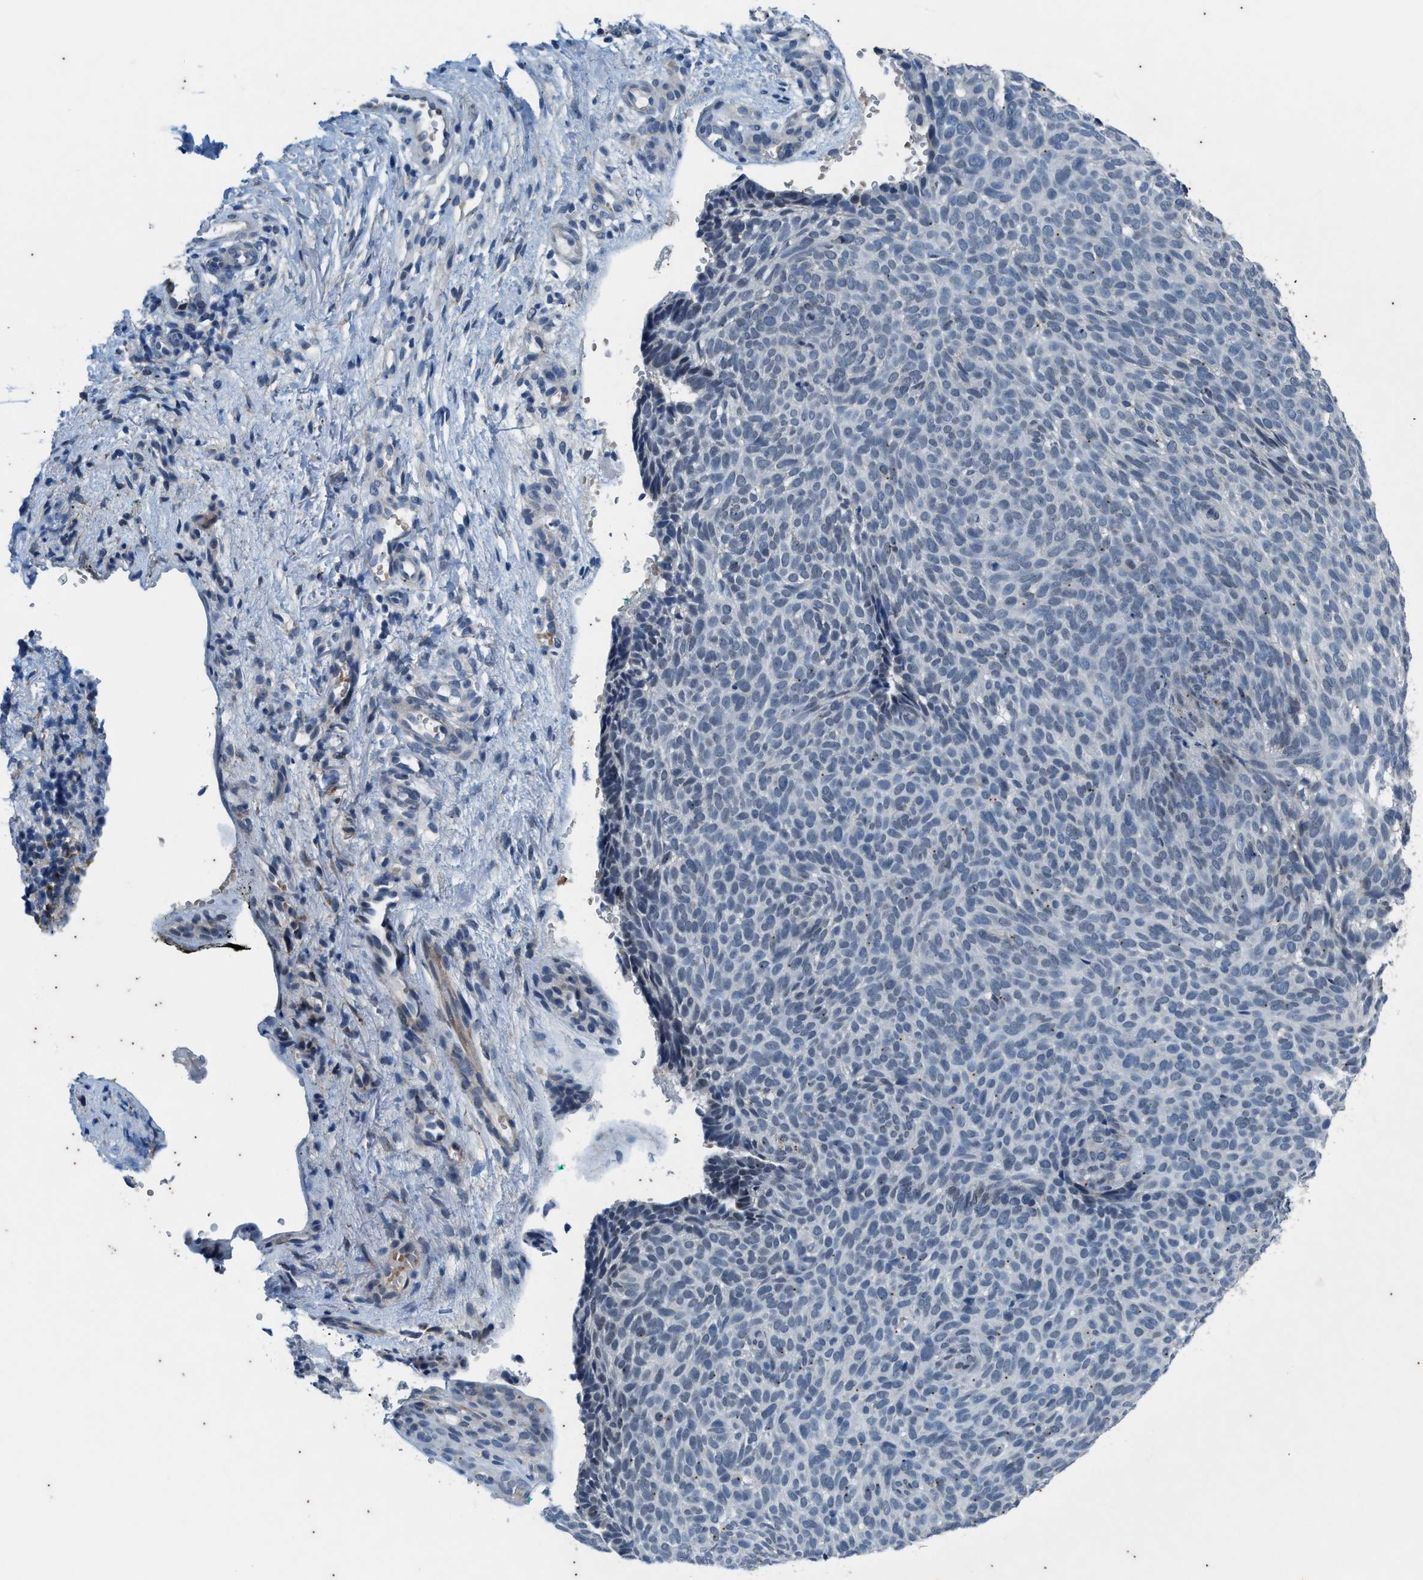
{"staining": {"intensity": "negative", "quantity": "none", "location": "none"}, "tissue": "skin cancer", "cell_type": "Tumor cells", "image_type": "cancer", "snomed": [{"axis": "morphology", "description": "Basal cell carcinoma"}, {"axis": "topography", "description": "Skin"}], "caption": "Basal cell carcinoma (skin) stained for a protein using immunohistochemistry exhibits no expression tumor cells.", "gene": "KIF24", "patient": {"sex": "male", "age": 61}}